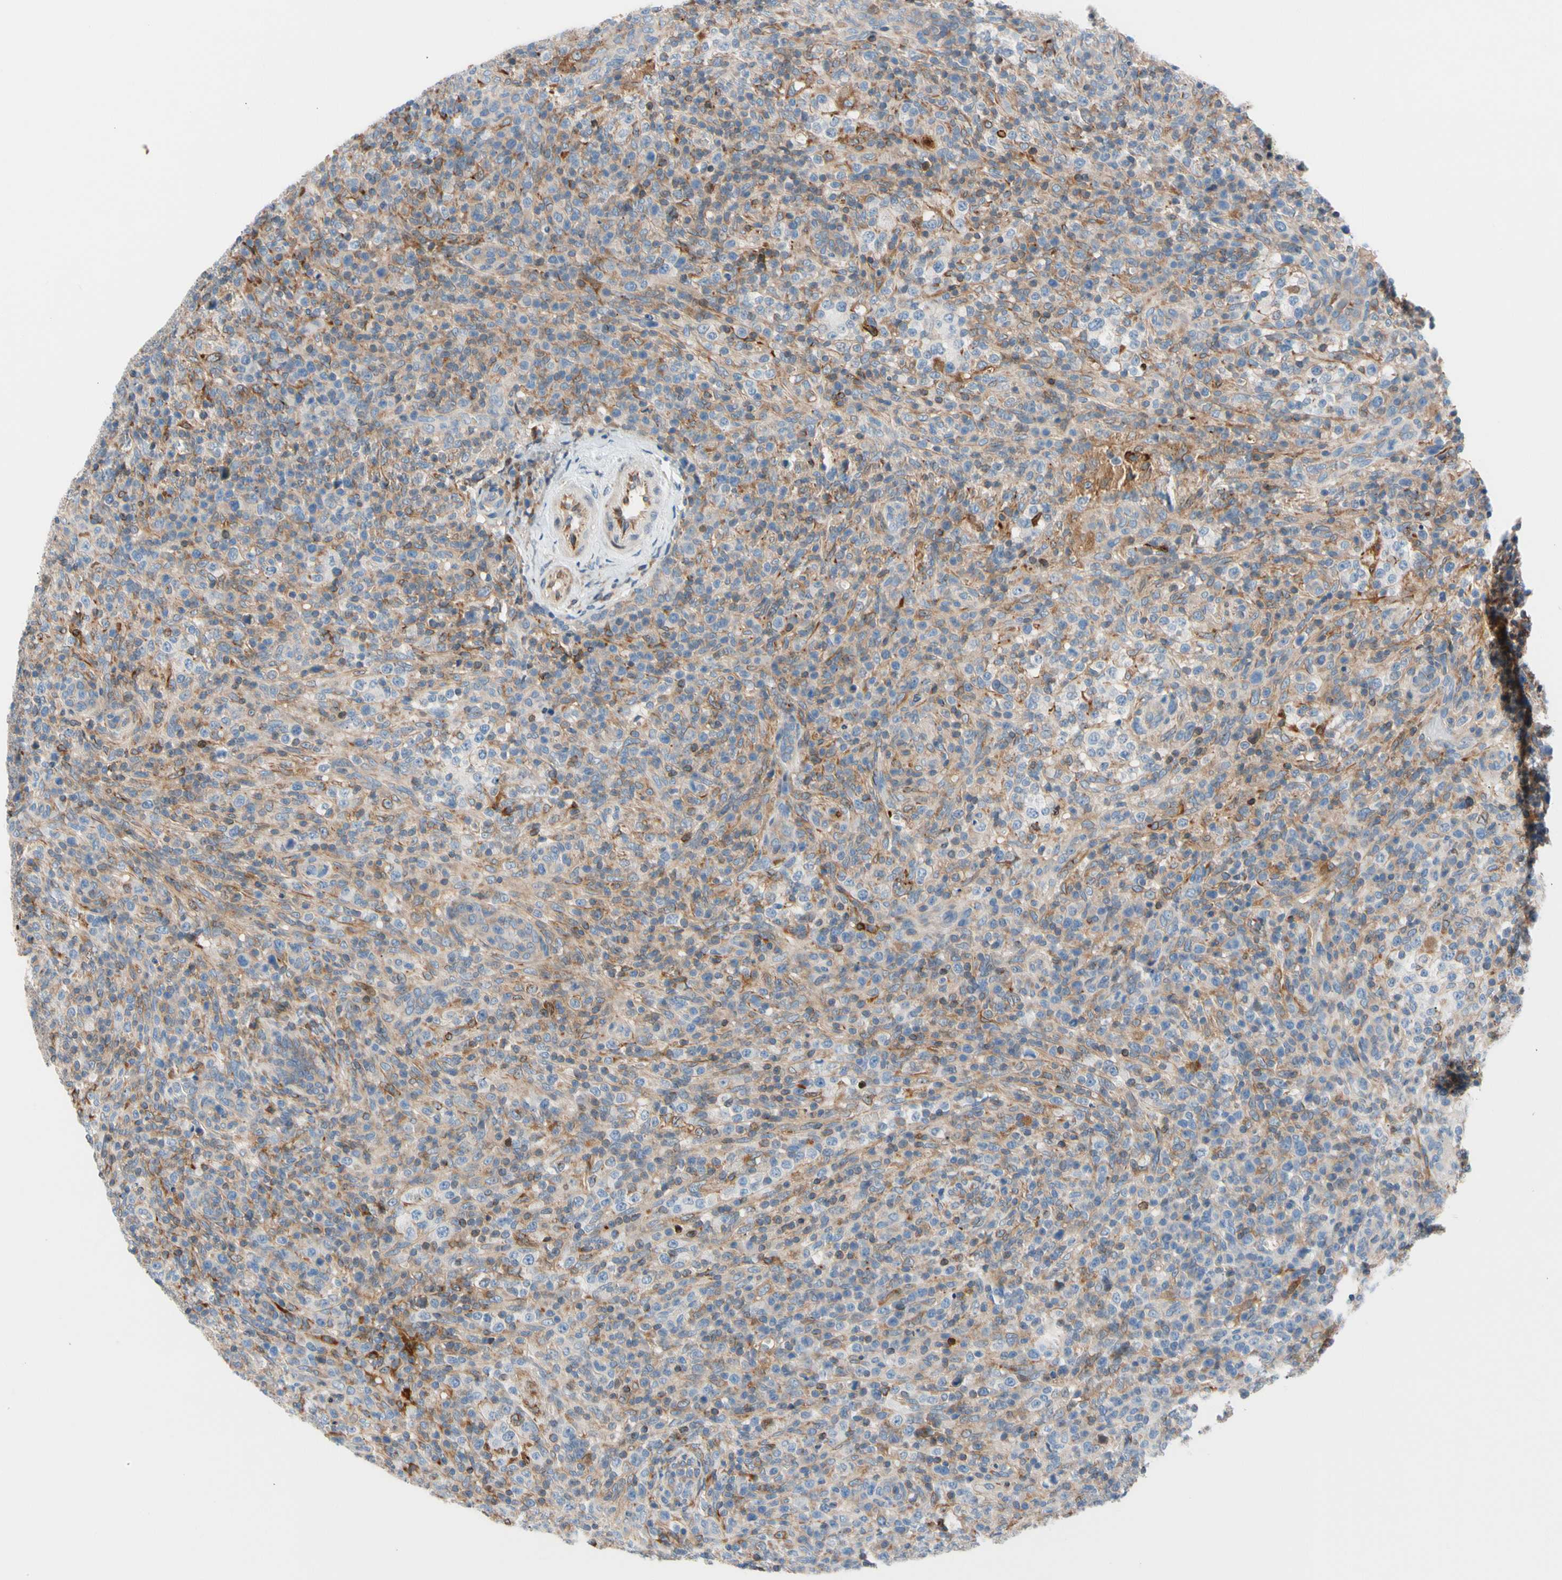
{"staining": {"intensity": "weak", "quantity": "25%-75%", "location": "cytoplasmic/membranous"}, "tissue": "lymphoma", "cell_type": "Tumor cells", "image_type": "cancer", "snomed": [{"axis": "morphology", "description": "Malignant lymphoma, non-Hodgkin's type, High grade"}, {"axis": "topography", "description": "Lymph node"}], "caption": "DAB immunohistochemical staining of human malignant lymphoma, non-Hodgkin's type (high-grade) shows weak cytoplasmic/membranous protein positivity in approximately 25%-75% of tumor cells.", "gene": "MAP3K3", "patient": {"sex": "female", "age": 76}}